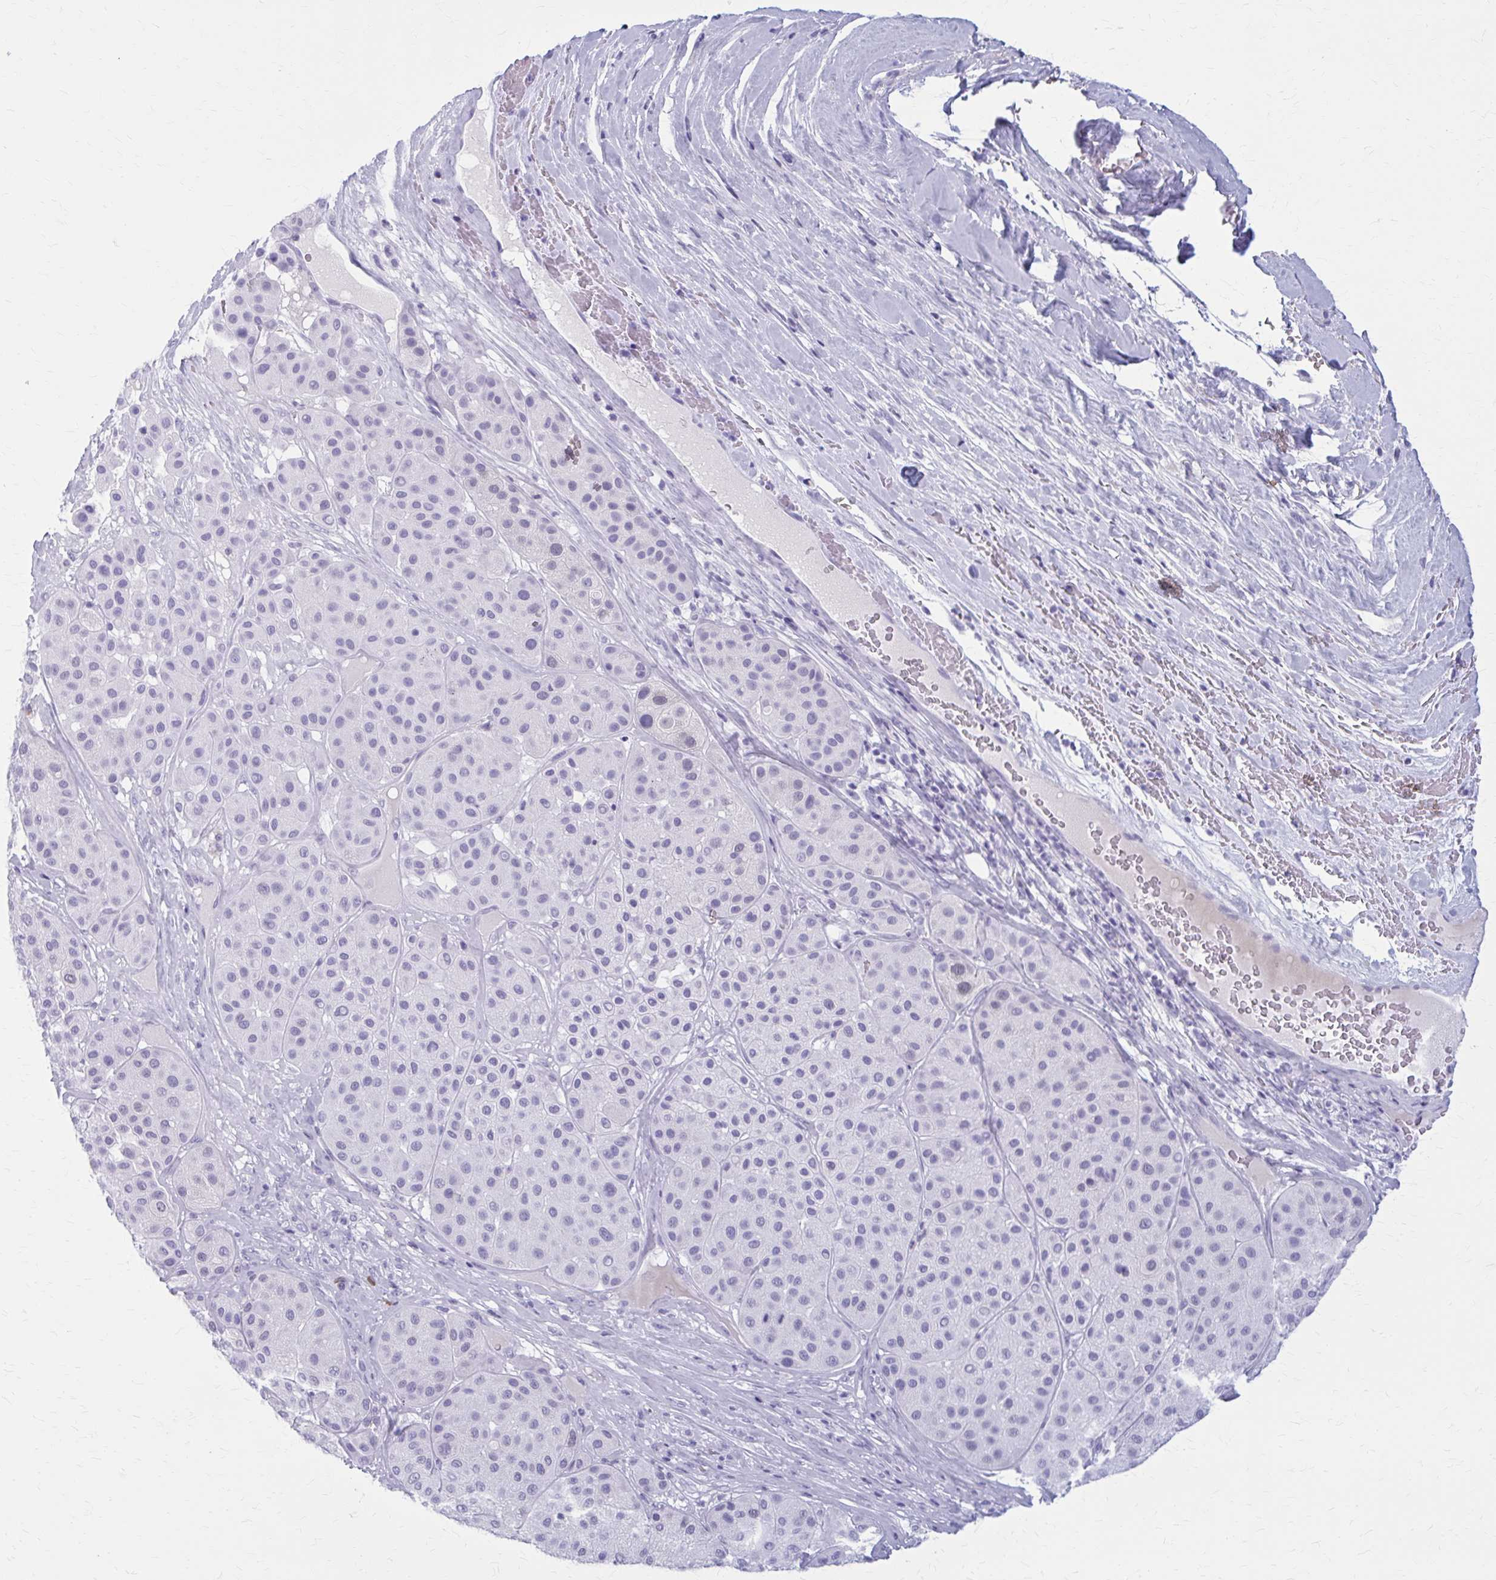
{"staining": {"intensity": "negative", "quantity": "none", "location": "none"}, "tissue": "melanoma", "cell_type": "Tumor cells", "image_type": "cancer", "snomed": [{"axis": "morphology", "description": "Malignant melanoma, Metastatic site"}, {"axis": "topography", "description": "Smooth muscle"}], "caption": "High magnification brightfield microscopy of melanoma stained with DAB (brown) and counterstained with hematoxylin (blue): tumor cells show no significant positivity.", "gene": "ZDHHC7", "patient": {"sex": "male", "age": 41}}